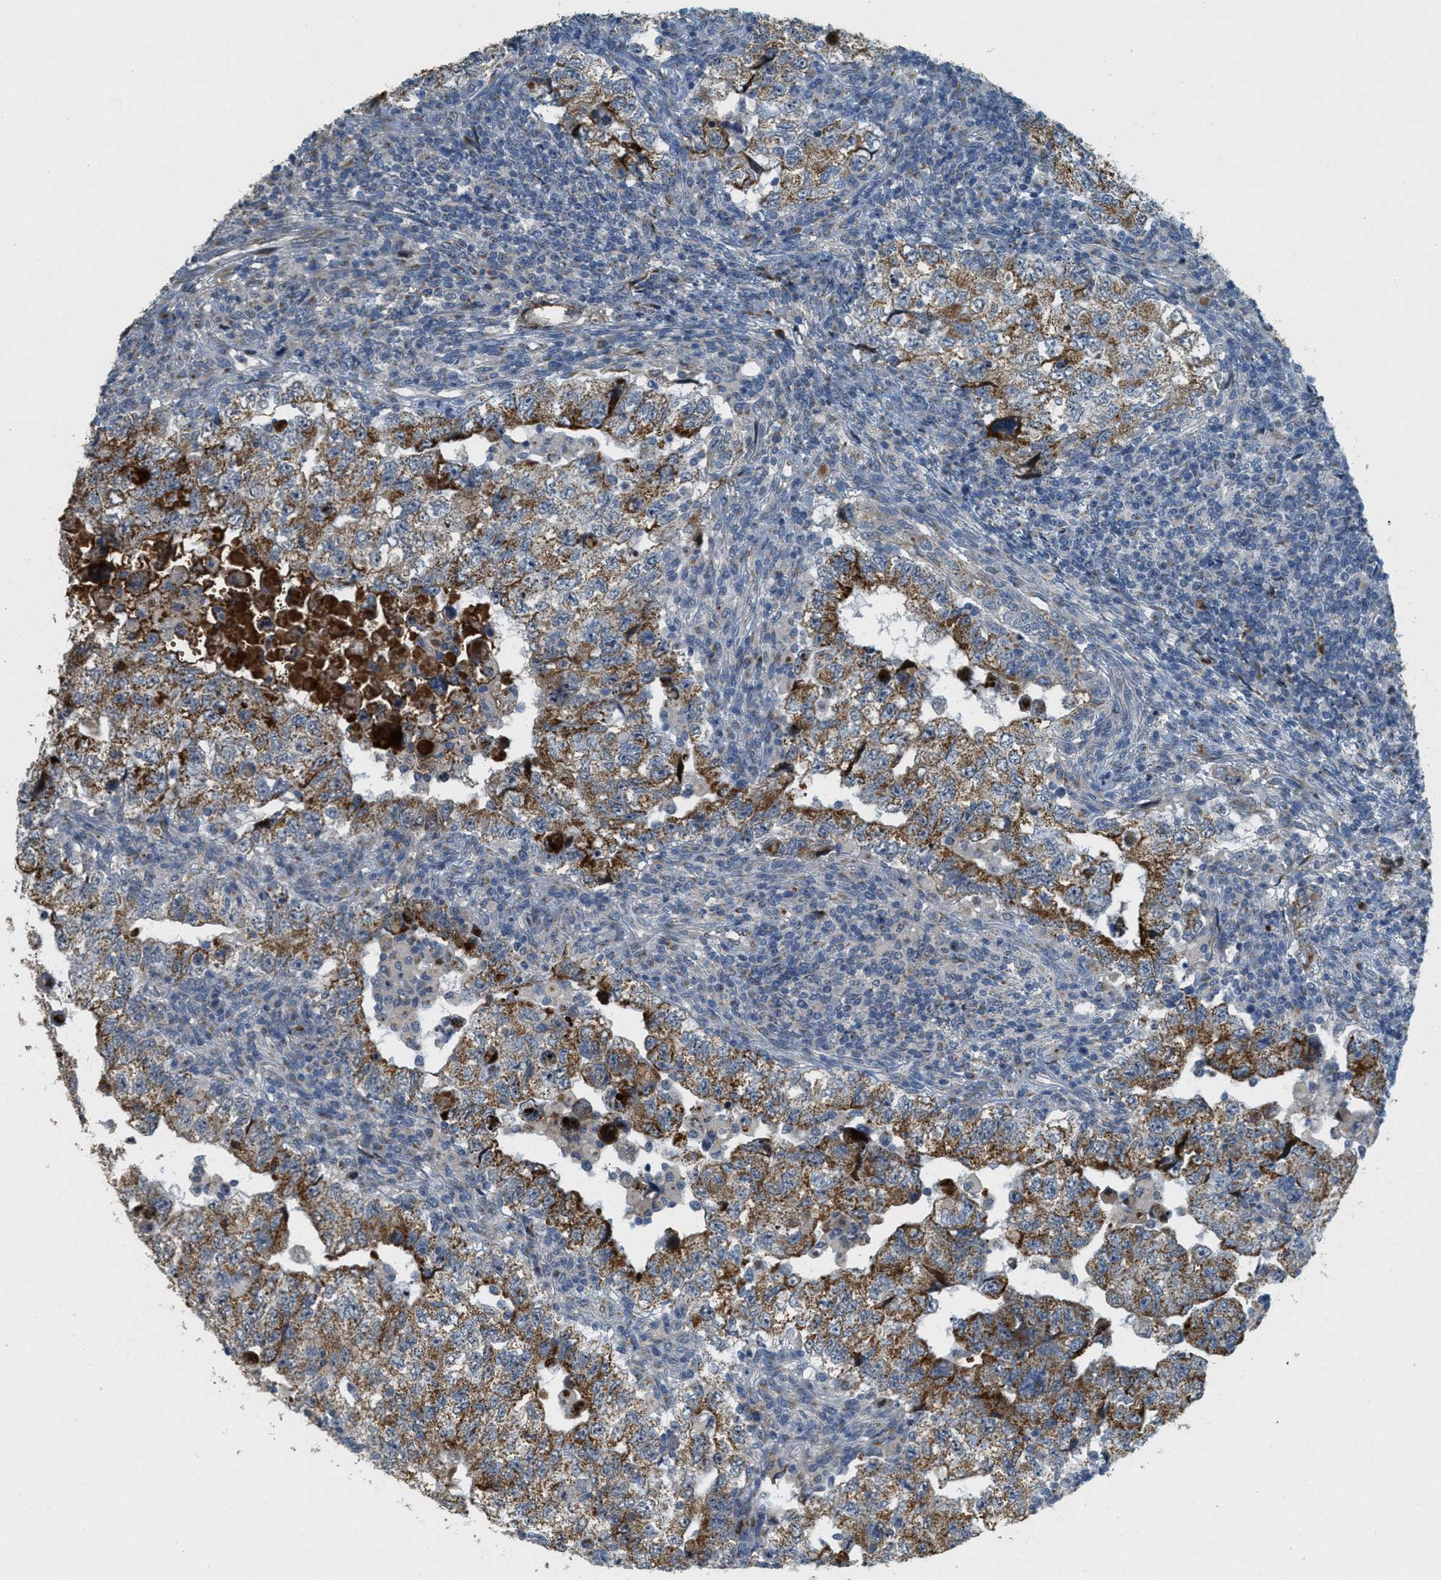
{"staining": {"intensity": "moderate", "quantity": ">75%", "location": "cytoplasmic/membranous"}, "tissue": "testis cancer", "cell_type": "Tumor cells", "image_type": "cancer", "snomed": [{"axis": "morphology", "description": "Carcinoma, Embryonal, NOS"}, {"axis": "topography", "description": "Testis"}], "caption": "Tumor cells exhibit moderate cytoplasmic/membranous staining in approximately >75% of cells in embryonal carcinoma (testis).", "gene": "ZFPL1", "patient": {"sex": "male", "age": 36}}